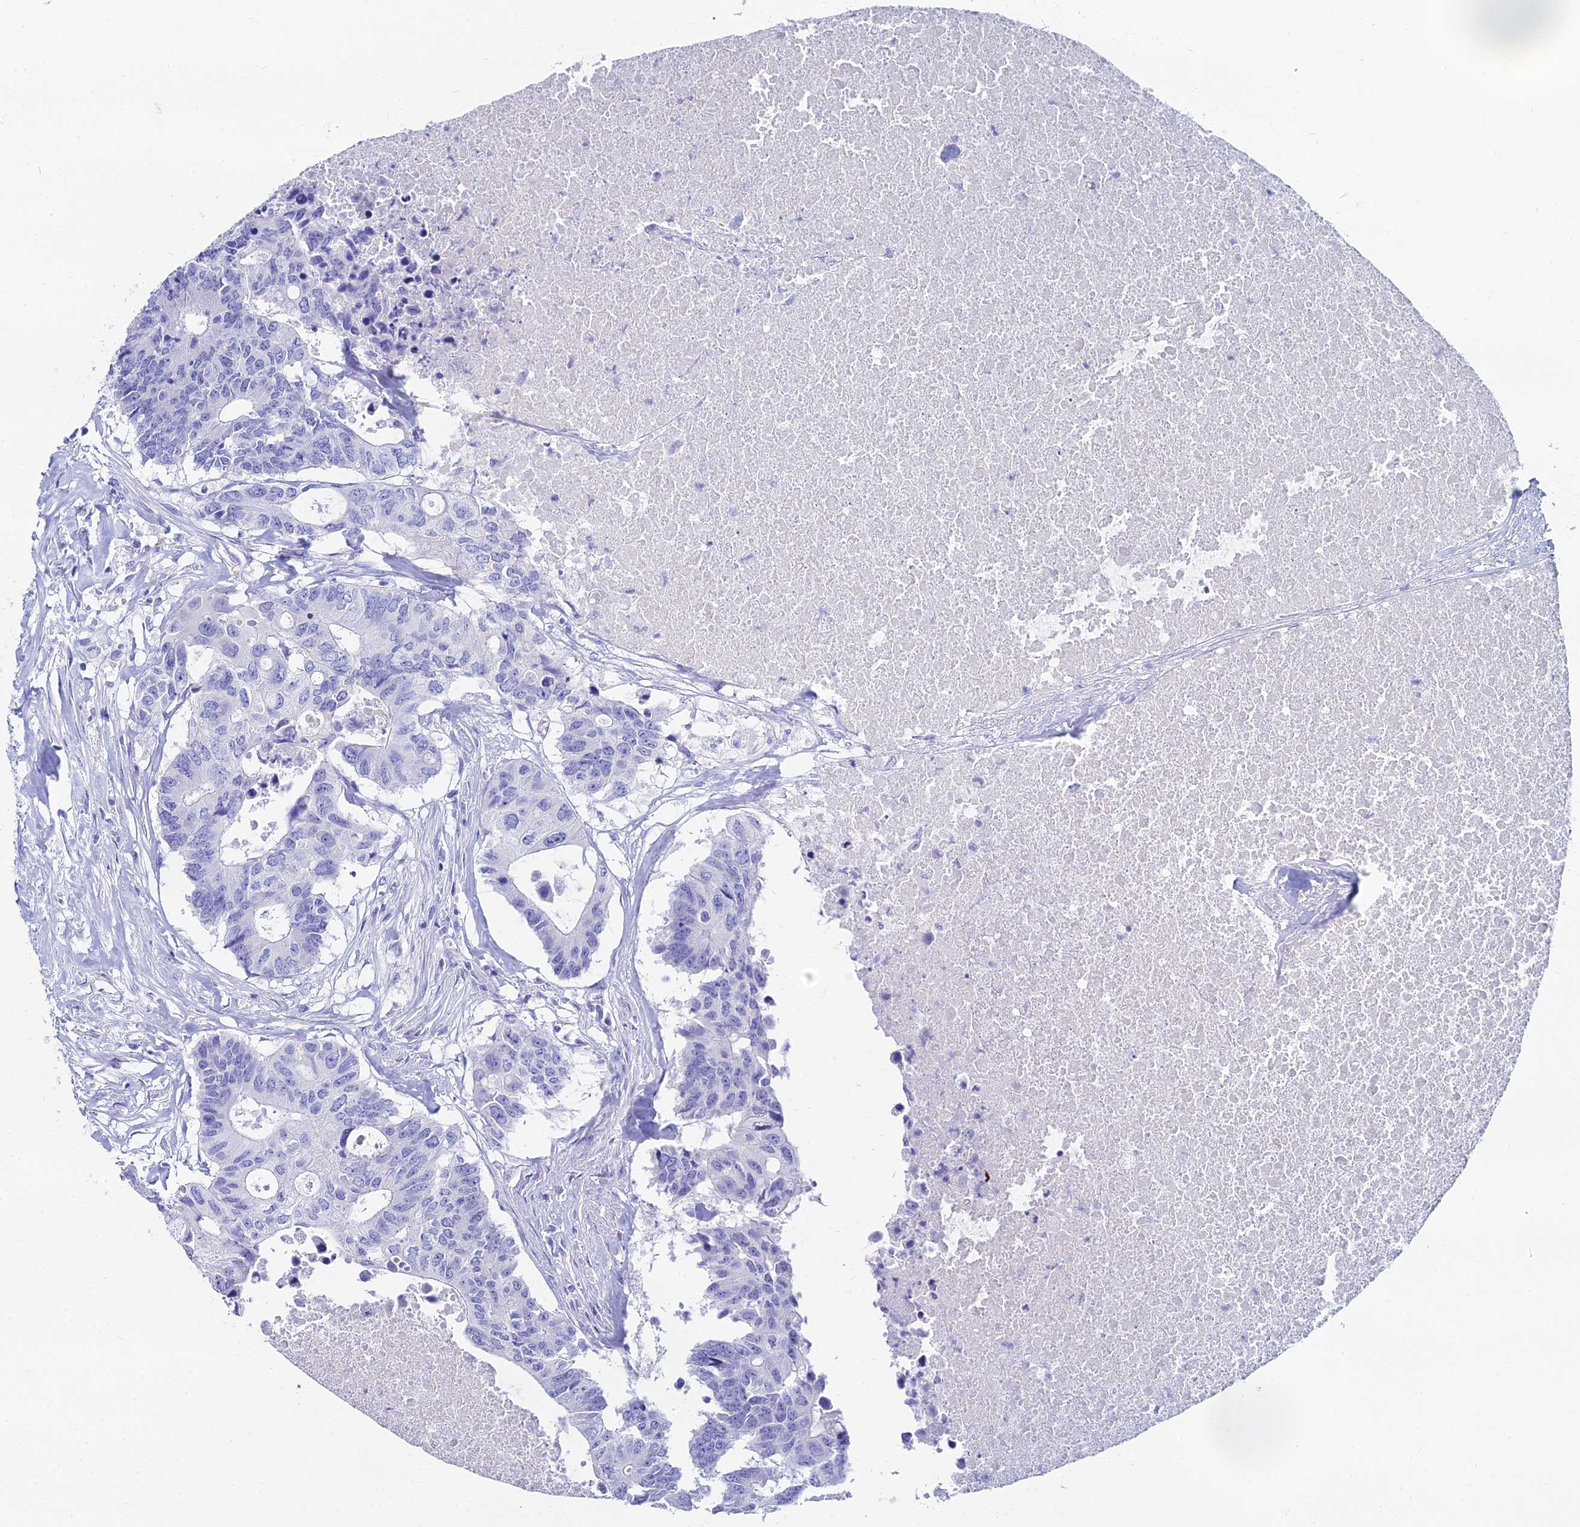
{"staining": {"intensity": "negative", "quantity": "none", "location": "none"}, "tissue": "colorectal cancer", "cell_type": "Tumor cells", "image_type": "cancer", "snomed": [{"axis": "morphology", "description": "Adenocarcinoma, NOS"}, {"axis": "topography", "description": "Colon"}], "caption": "Protein analysis of adenocarcinoma (colorectal) shows no significant staining in tumor cells. Nuclei are stained in blue.", "gene": "HSPA1L", "patient": {"sex": "male", "age": 71}}